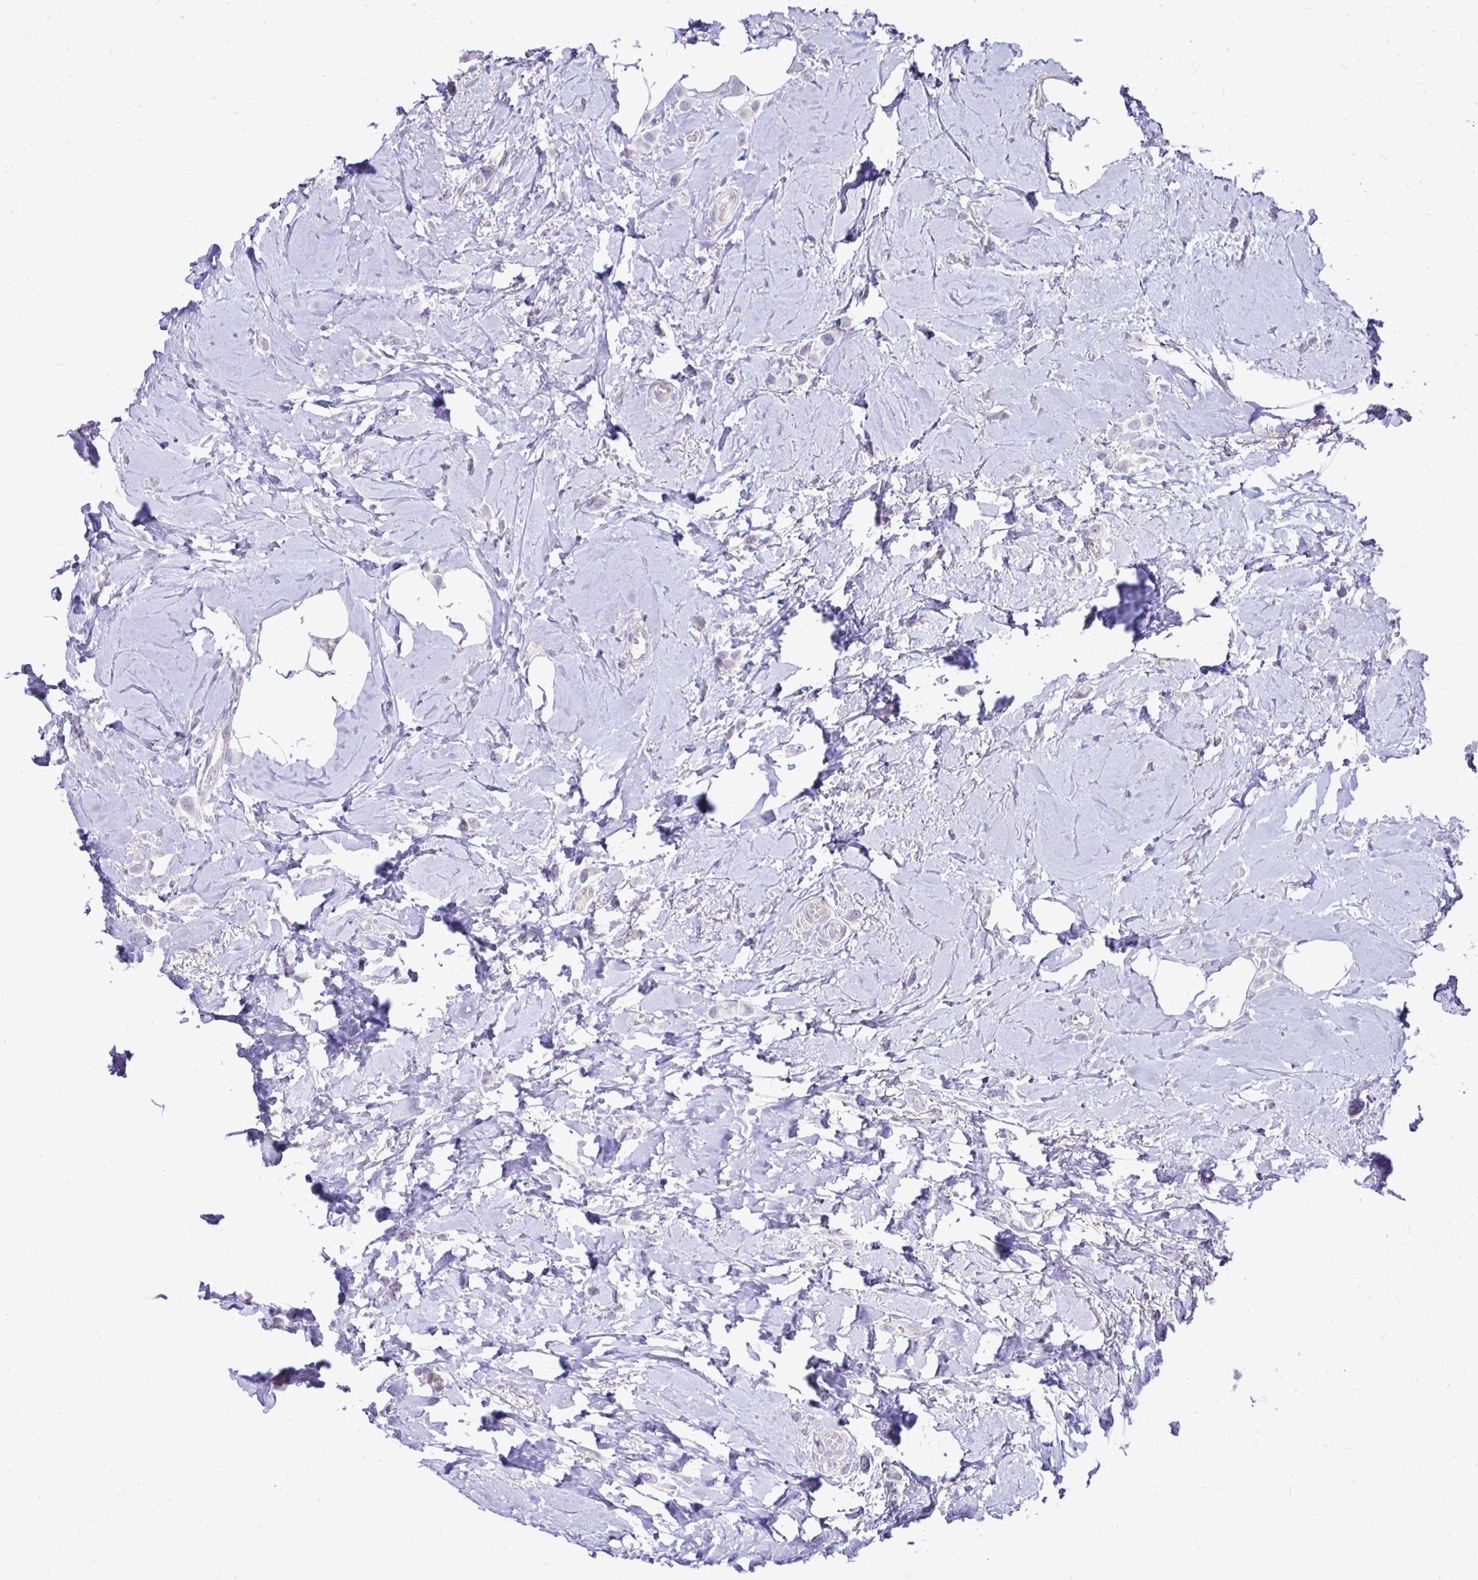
{"staining": {"intensity": "negative", "quantity": "none", "location": "none"}, "tissue": "breast cancer", "cell_type": "Tumor cells", "image_type": "cancer", "snomed": [{"axis": "morphology", "description": "Lobular carcinoma"}, {"axis": "topography", "description": "Breast"}], "caption": "An image of human breast lobular carcinoma is negative for staining in tumor cells.", "gene": "GAS2", "patient": {"sex": "female", "age": 66}}